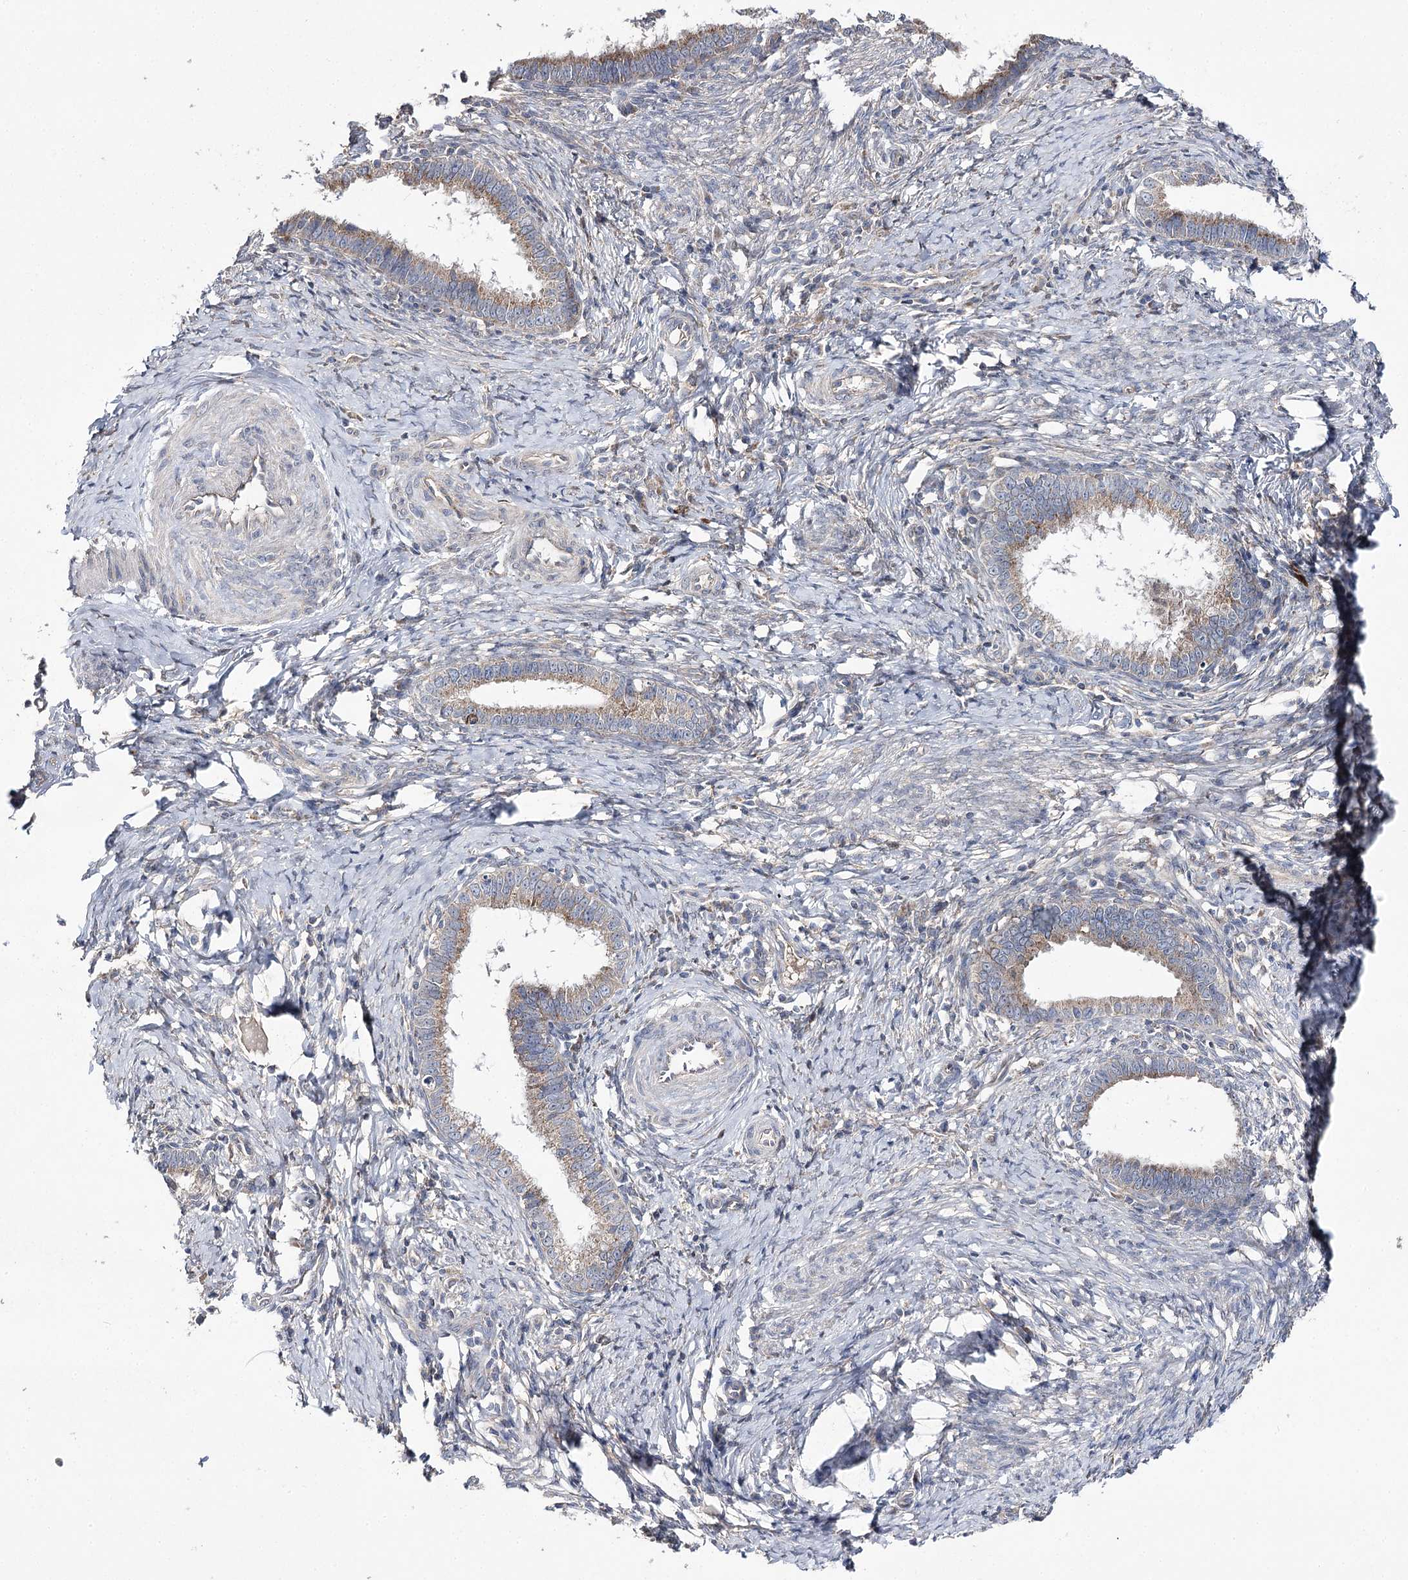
{"staining": {"intensity": "weak", "quantity": ">75%", "location": "cytoplasmic/membranous"}, "tissue": "cervical cancer", "cell_type": "Tumor cells", "image_type": "cancer", "snomed": [{"axis": "morphology", "description": "Adenocarcinoma, NOS"}, {"axis": "topography", "description": "Cervix"}], "caption": "An image of cervical cancer (adenocarcinoma) stained for a protein exhibits weak cytoplasmic/membranous brown staining in tumor cells.", "gene": "AURKC", "patient": {"sex": "female", "age": 36}}